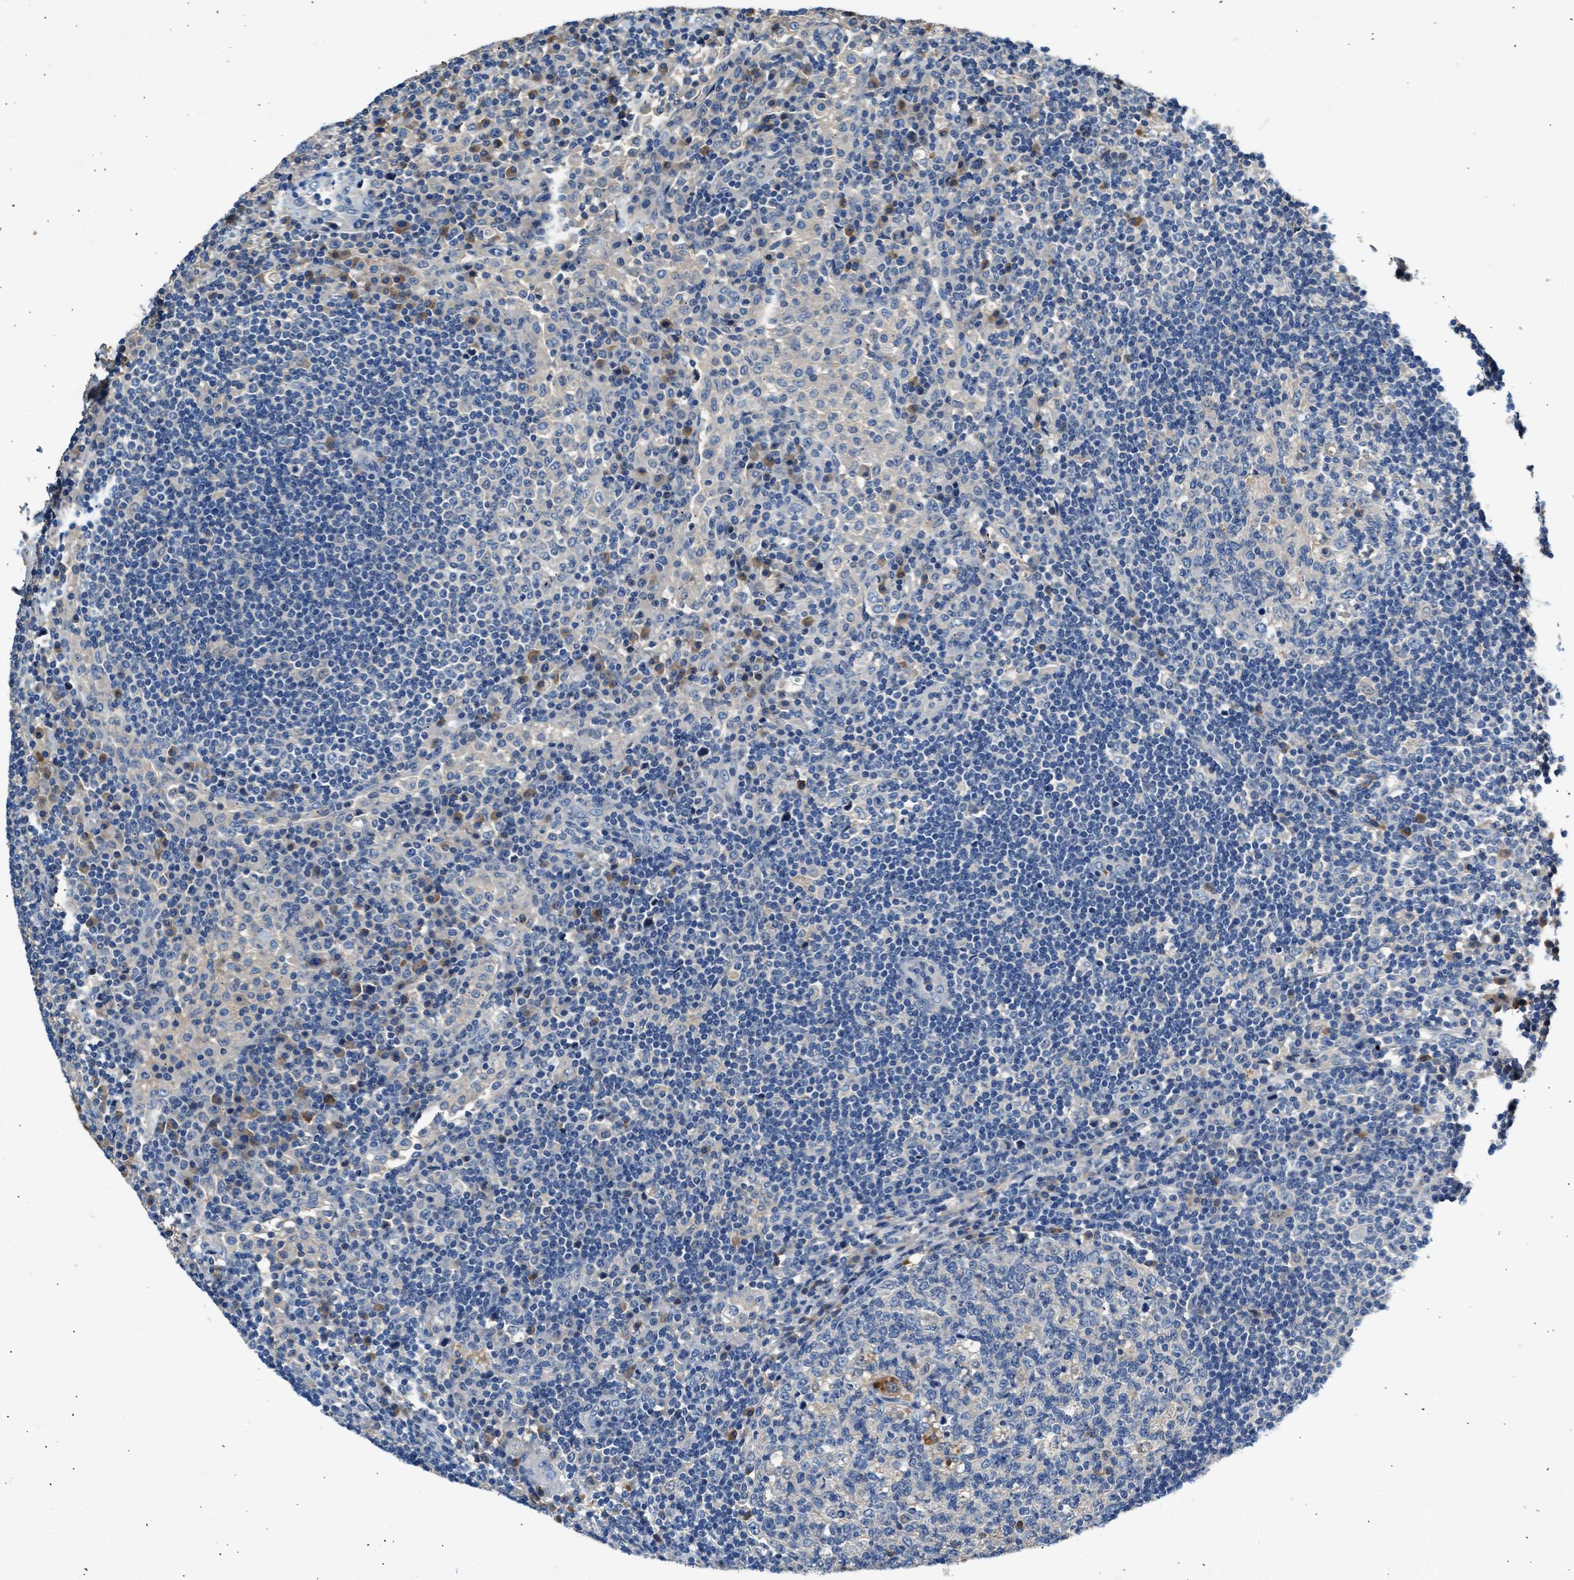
{"staining": {"intensity": "weak", "quantity": "<25%", "location": "cytoplasmic/membranous"}, "tissue": "lymph node", "cell_type": "Germinal center cells", "image_type": "normal", "snomed": [{"axis": "morphology", "description": "Normal tissue, NOS"}, {"axis": "topography", "description": "Lymph node"}], "caption": "A high-resolution photomicrograph shows immunohistochemistry staining of unremarkable lymph node, which shows no significant positivity in germinal center cells.", "gene": "RWDD2B", "patient": {"sex": "female", "age": 53}}